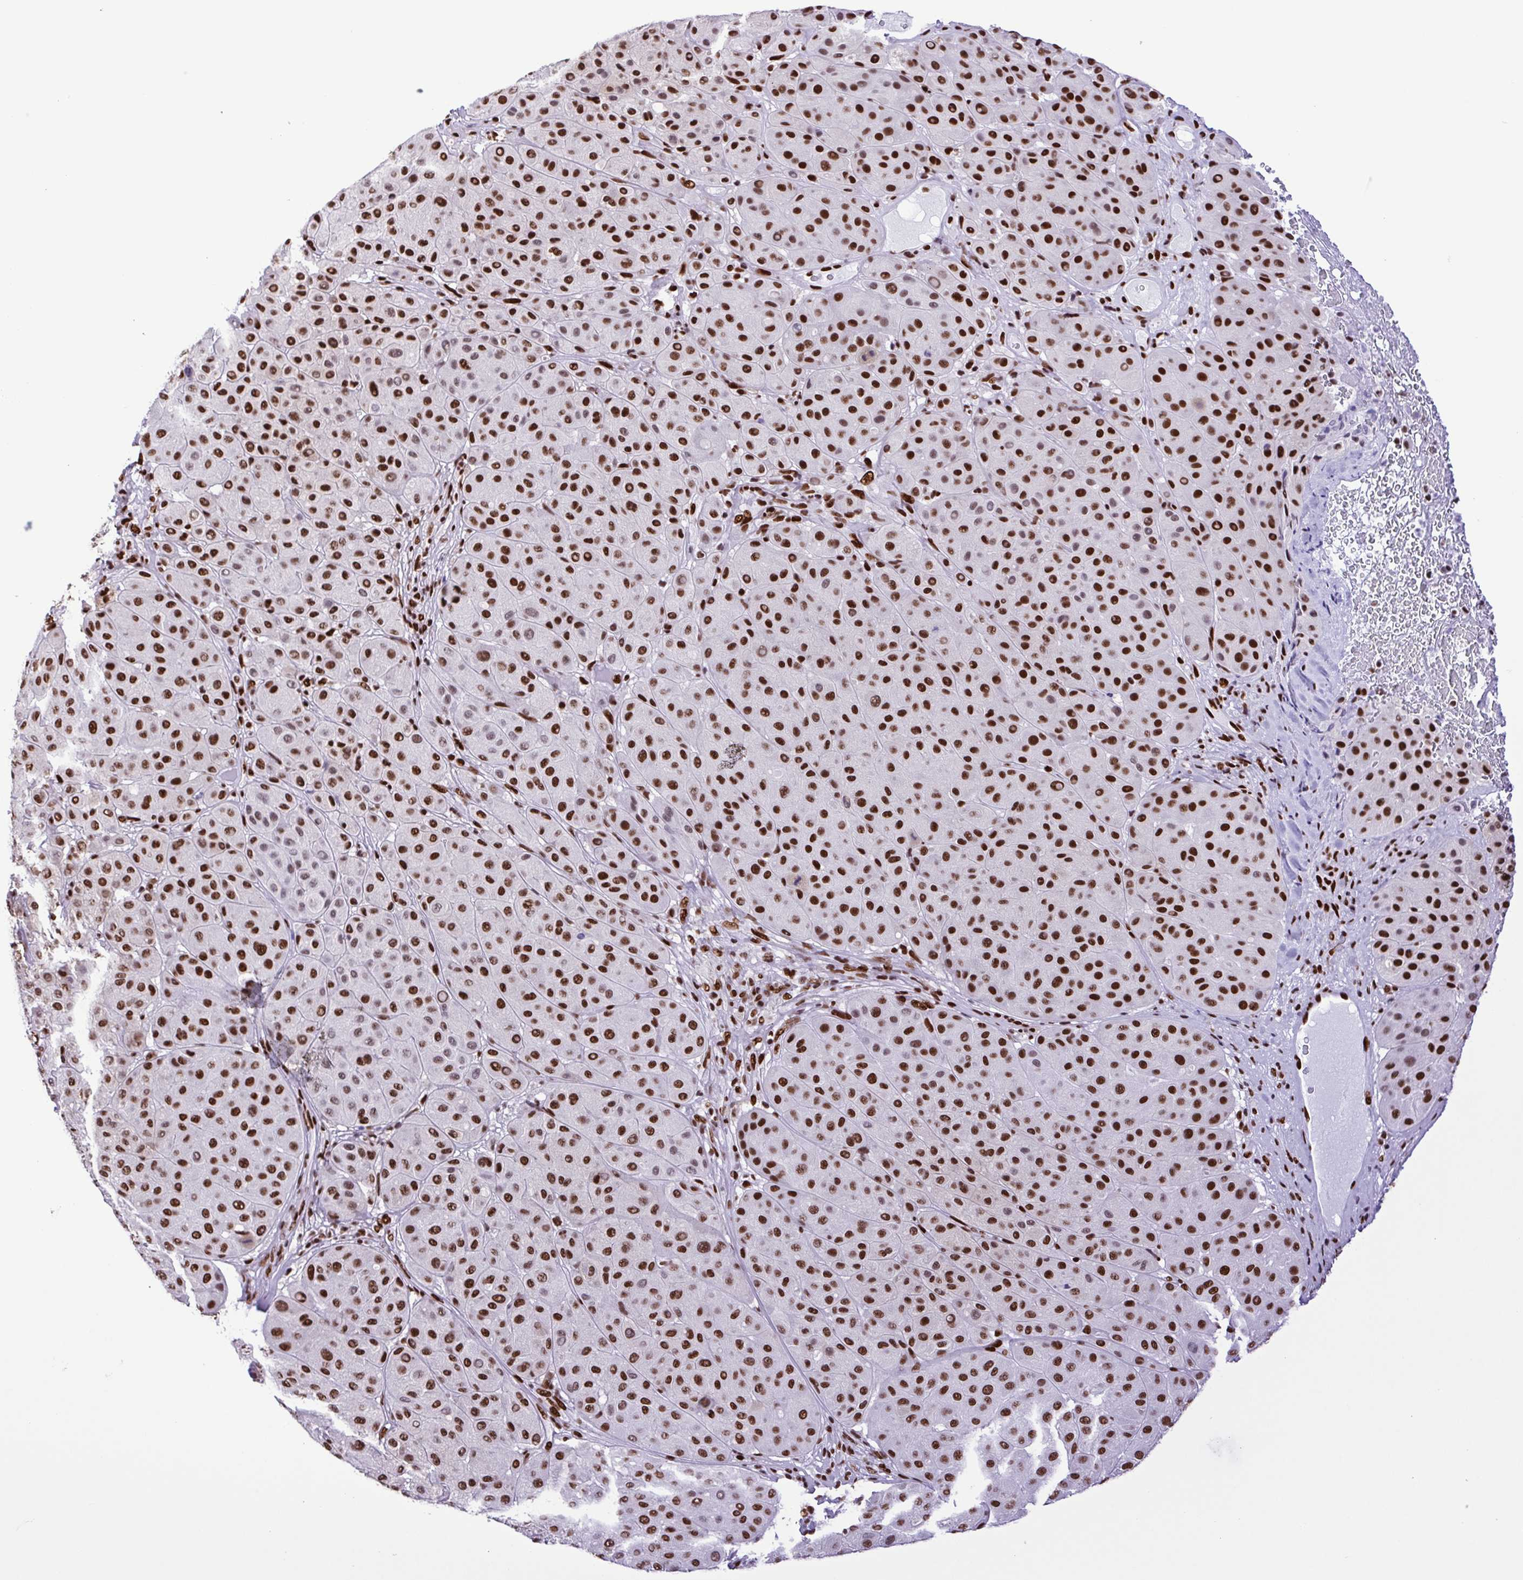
{"staining": {"intensity": "strong", "quantity": ">75%", "location": "nuclear"}, "tissue": "melanoma", "cell_type": "Tumor cells", "image_type": "cancer", "snomed": [{"axis": "morphology", "description": "Malignant melanoma, Metastatic site"}, {"axis": "topography", "description": "Smooth muscle"}], "caption": "The image exhibits a brown stain indicating the presence of a protein in the nuclear of tumor cells in melanoma. Immunohistochemistry (ihc) stains the protein in brown and the nuclei are stained blue.", "gene": "TRIM28", "patient": {"sex": "male", "age": 41}}